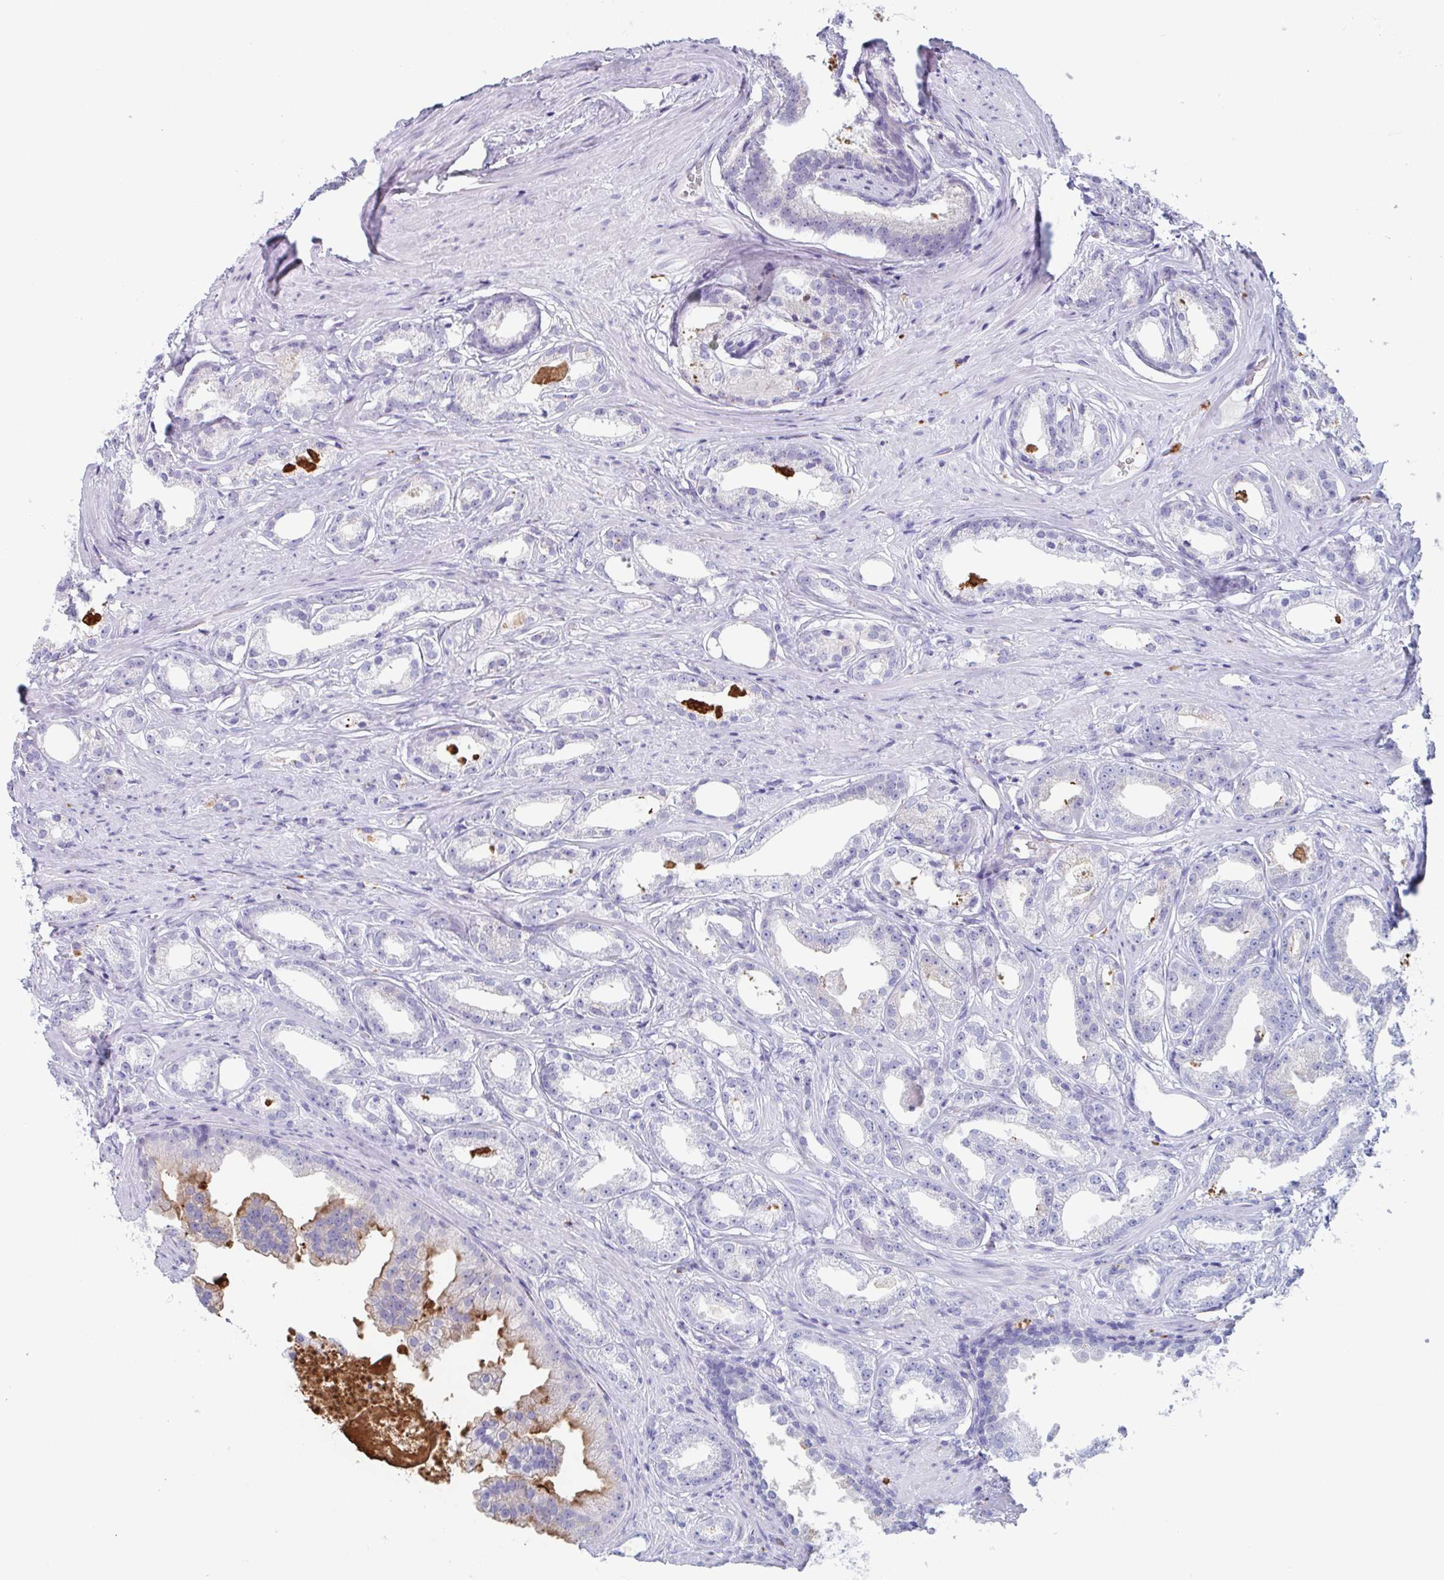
{"staining": {"intensity": "negative", "quantity": "none", "location": "none"}, "tissue": "prostate cancer", "cell_type": "Tumor cells", "image_type": "cancer", "snomed": [{"axis": "morphology", "description": "Adenocarcinoma, Low grade"}, {"axis": "topography", "description": "Prostate"}], "caption": "Prostate low-grade adenocarcinoma stained for a protein using immunohistochemistry (IHC) exhibits no staining tumor cells.", "gene": "LYRM2", "patient": {"sex": "male", "age": 65}}